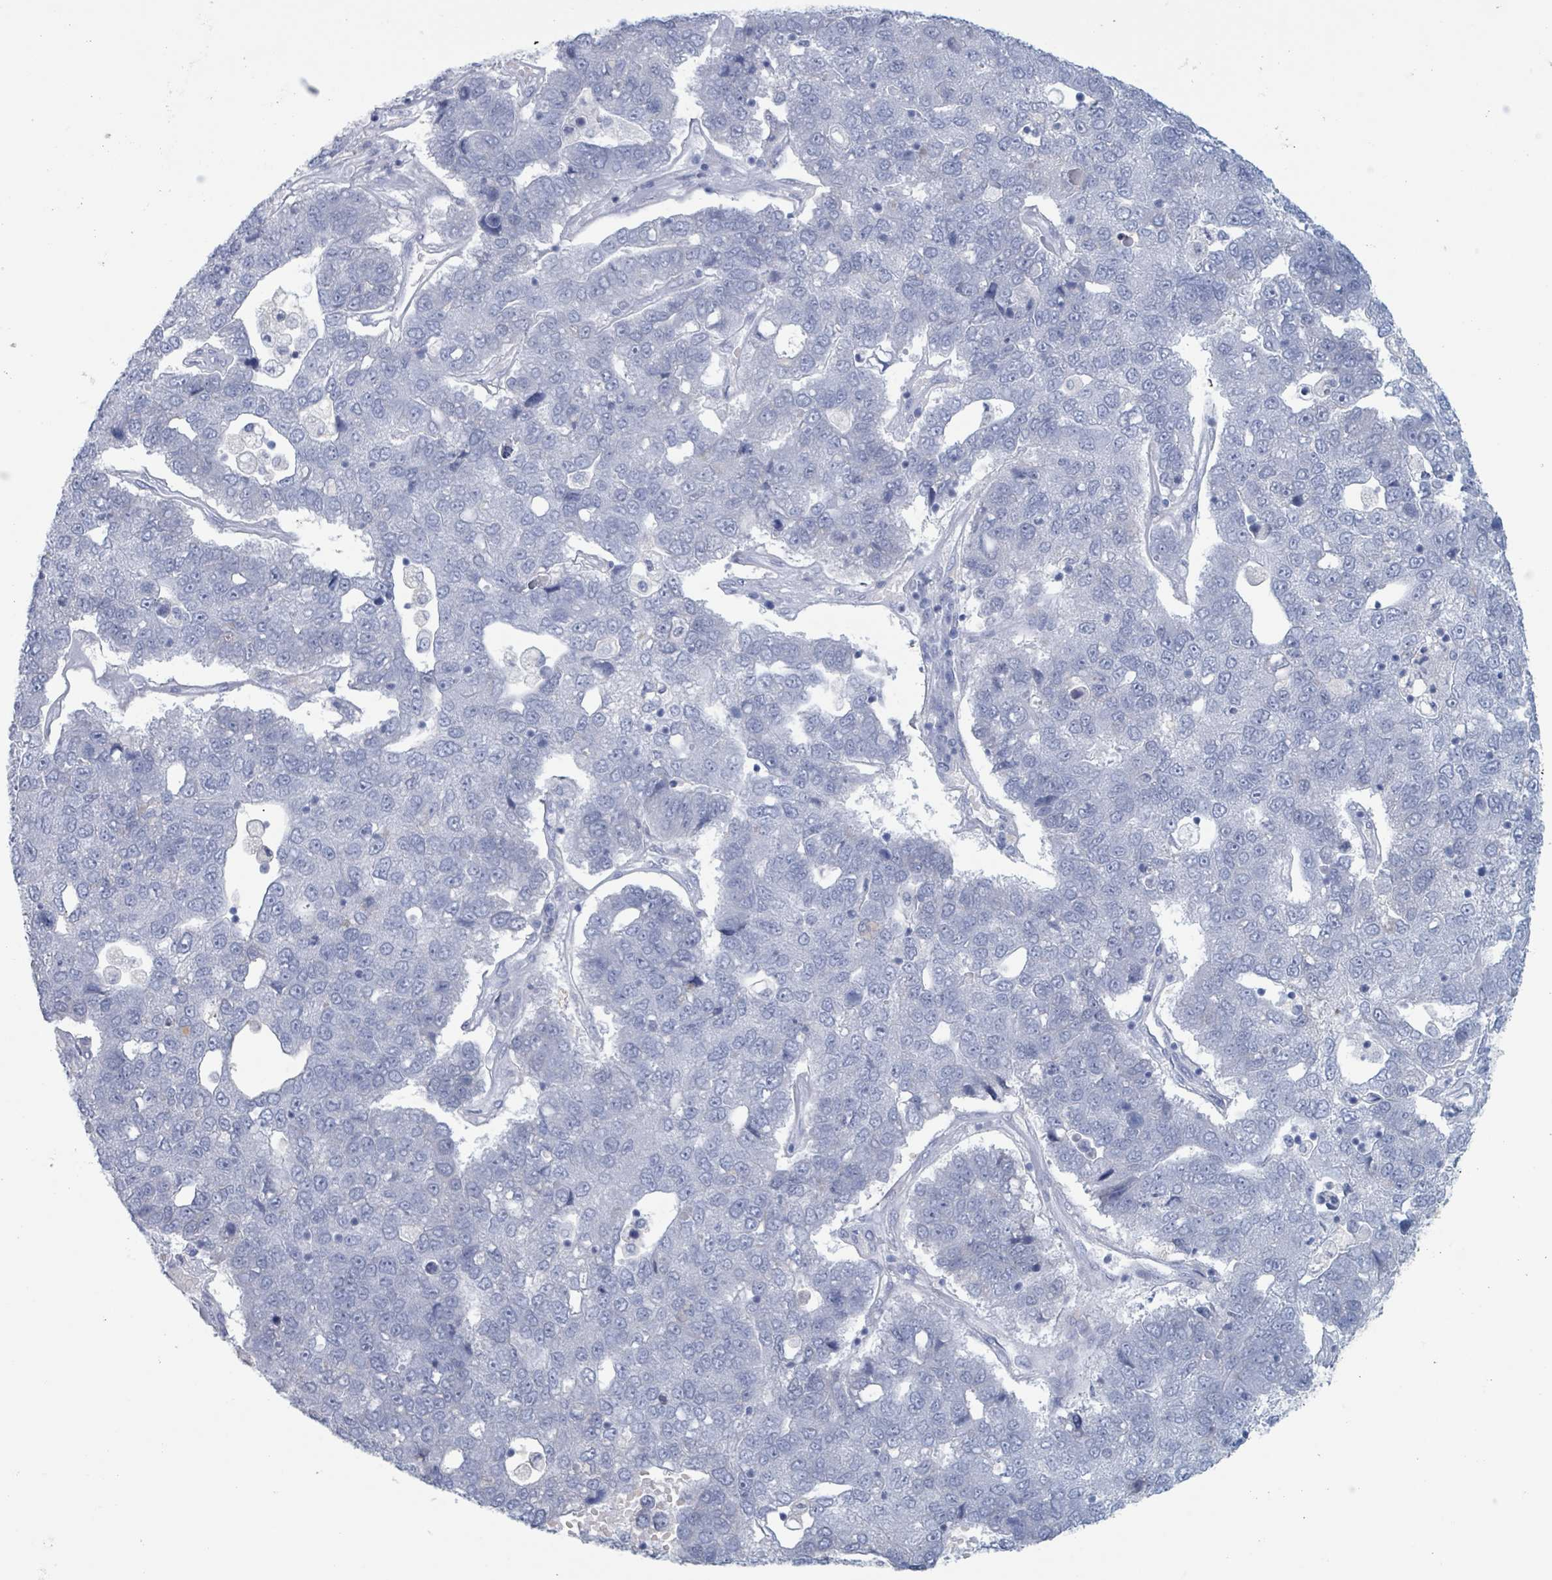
{"staining": {"intensity": "negative", "quantity": "none", "location": "none"}, "tissue": "pancreatic cancer", "cell_type": "Tumor cells", "image_type": "cancer", "snomed": [{"axis": "morphology", "description": "Adenocarcinoma, NOS"}, {"axis": "topography", "description": "Pancreas"}], "caption": "Tumor cells show no significant protein staining in pancreatic adenocarcinoma.", "gene": "KLK4", "patient": {"sex": "female", "age": 61}}